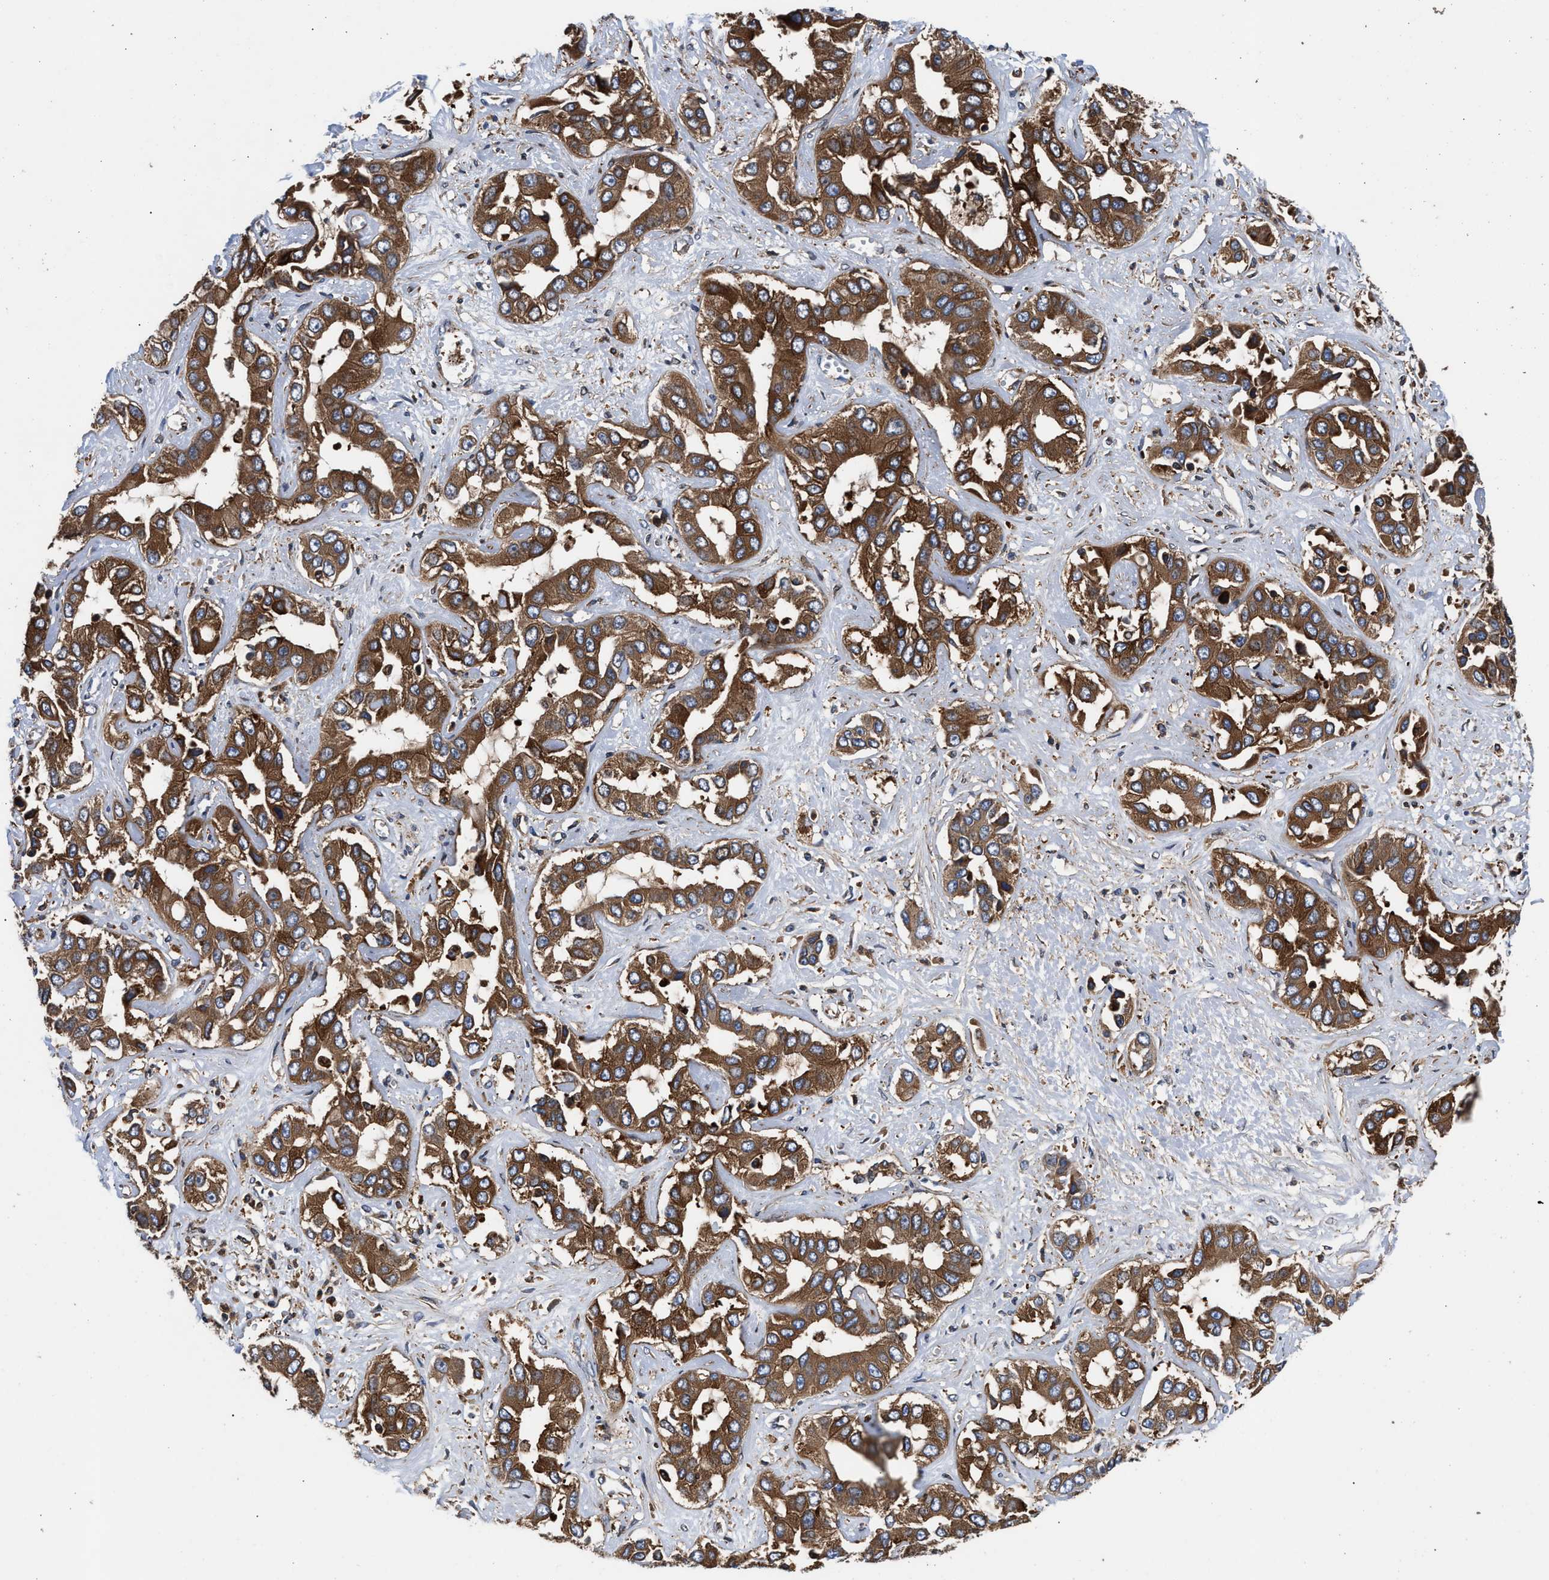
{"staining": {"intensity": "moderate", "quantity": ">75%", "location": "cytoplasmic/membranous"}, "tissue": "liver cancer", "cell_type": "Tumor cells", "image_type": "cancer", "snomed": [{"axis": "morphology", "description": "Cholangiocarcinoma"}, {"axis": "topography", "description": "Liver"}], "caption": "Protein expression analysis of liver cancer exhibits moderate cytoplasmic/membranous expression in about >75% of tumor cells. The protein is shown in brown color, while the nuclei are stained blue.", "gene": "KYAT1", "patient": {"sex": "female", "age": 52}}